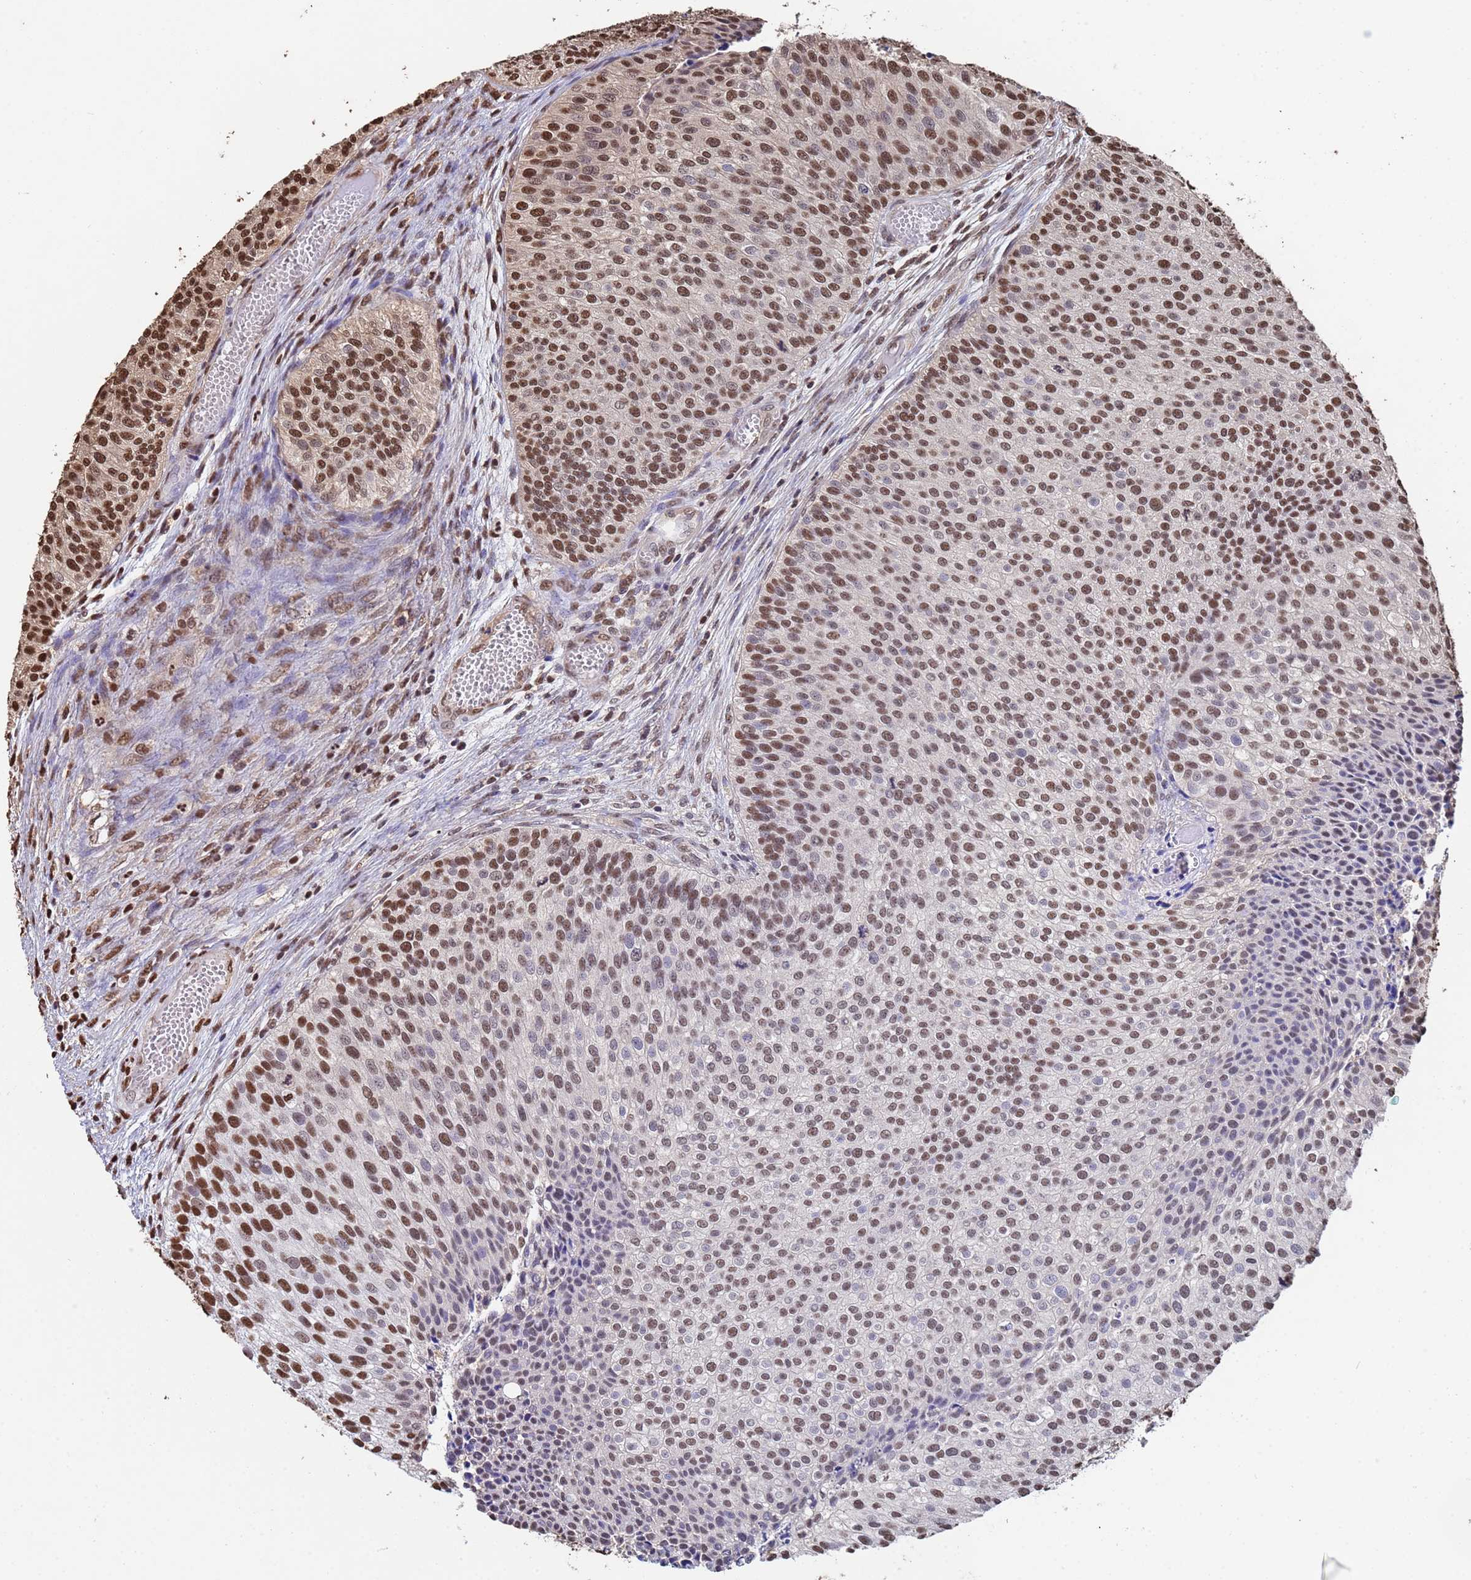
{"staining": {"intensity": "moderate", "quantity": "25%-75%", "location": "nuclear"}, "tissue": "urothelial cancer", "cell_type": "Tumor cells", "image_type": "cancer", "snomed": [{"axis": "morphology", "description": "Urothelial carcinoma, Low grade"}, {"axis": "topography", "description": "Urinary bladder"}], "caption": "Human urothelial cancer stained with a brown dye demonstrates moderate nuclear positive positivity in approximately 25%-75% of tumor cells.", "gene": "SUMO4", "patient": {"sex": "male", "age": 84}}